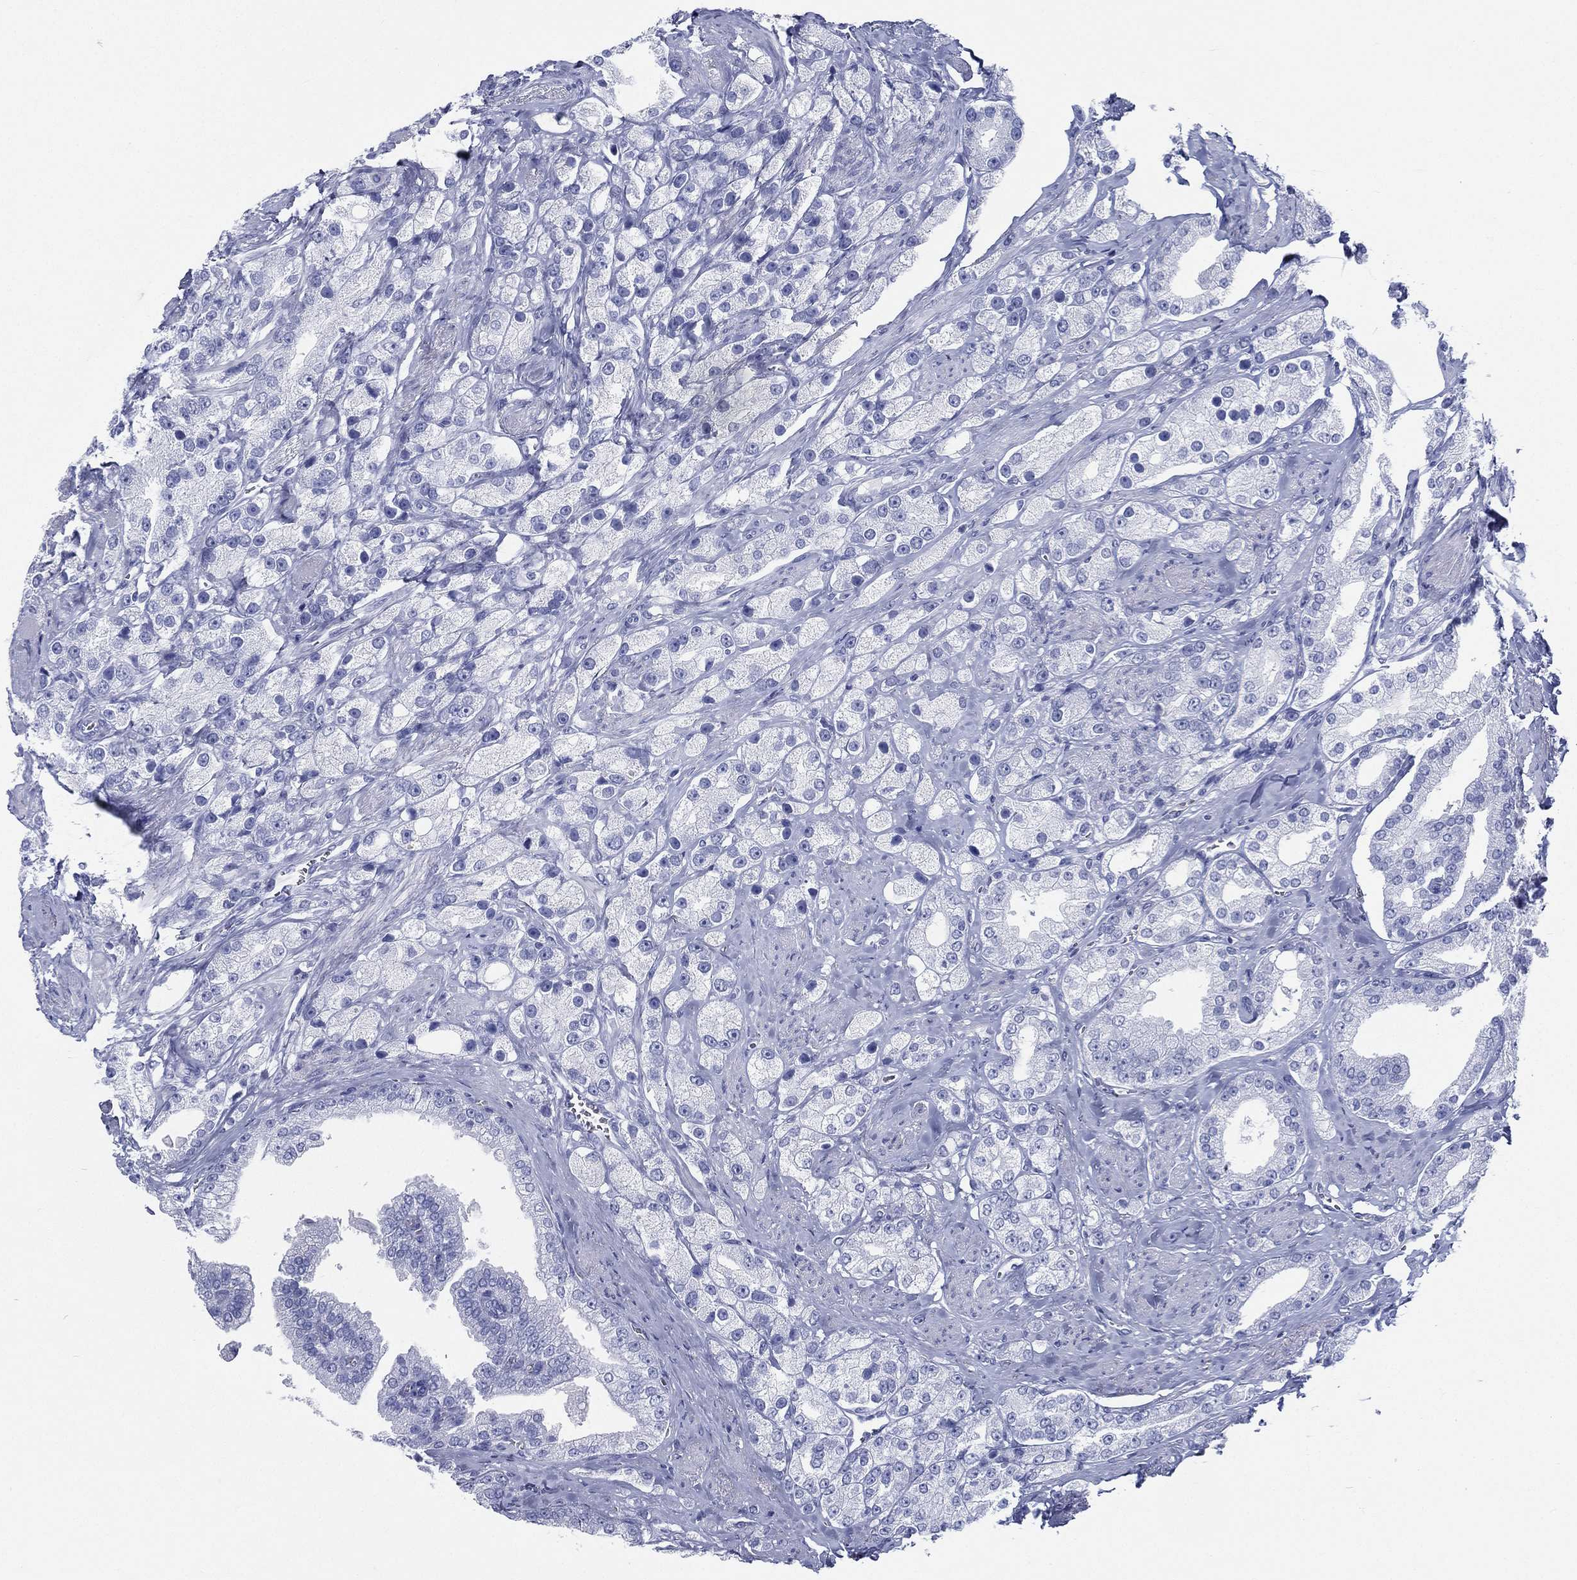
{"staining": {"intensity": "negative", "quantity": "none", "location": "none"}, "tissue": "prostate cancer", "cell_type": "Tumor cells", "image_type": "cancer", "snomed": [{"axis": "morphology", "description": "Adenocarcinoma, NOS"}, {"axis": "topography", "description": "Prostate and seminal vesicle, NOS"}, {"axis": "topography", "description": "Prostate"}], "caption": "The histopathology image exhibits no staining of tumor cells in prostate cancer. (DAB (3,3'-diaminobenzidine) immunohistochemistry visualized using brightfield microscopy, high magnification).", "gene": "RSPH4A", "patient": {"sex": "male", "age": 67}}